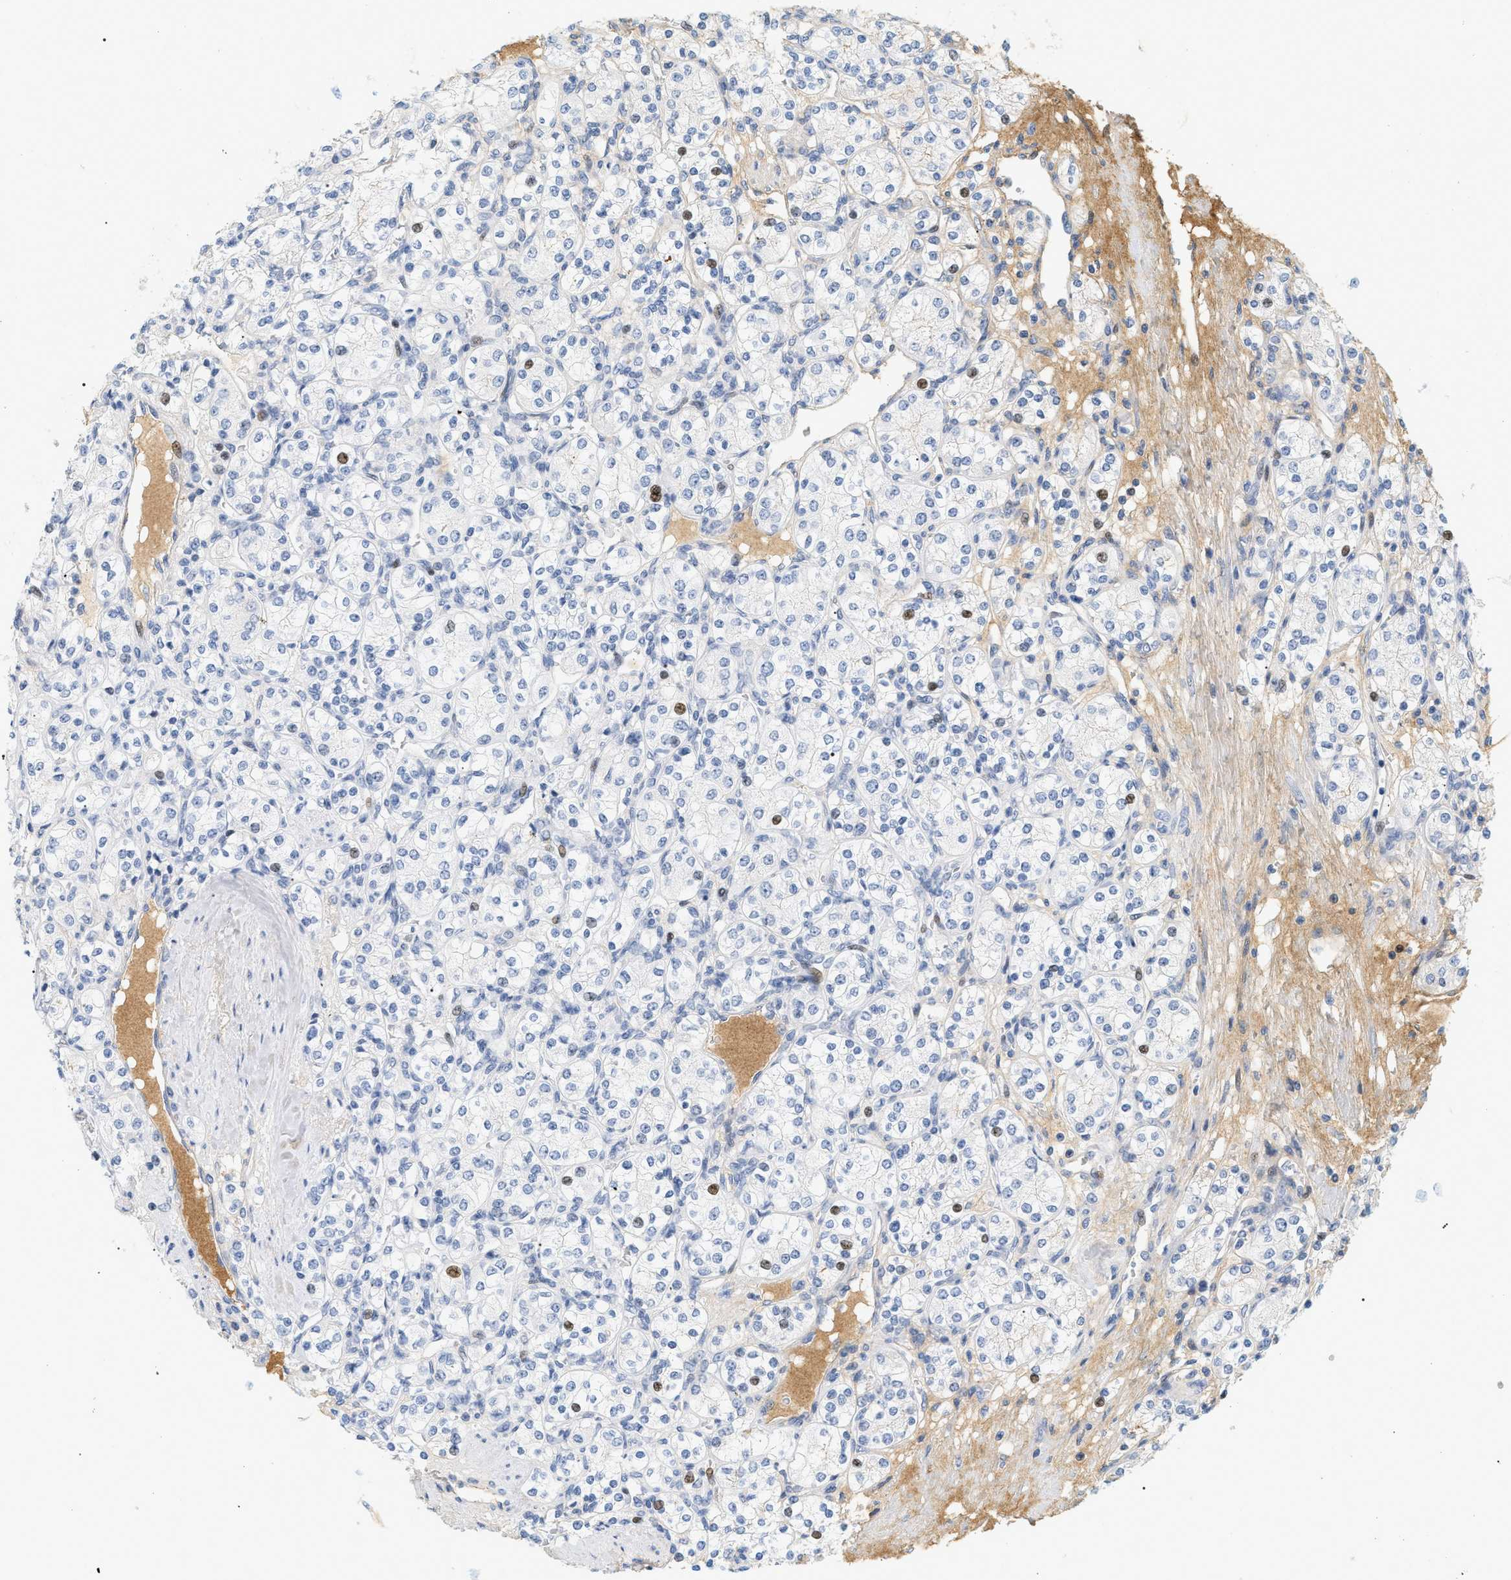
{"staining": {"intensity": "moderate", "quantity": "<25%", "location": "nuclear"}, "tissue": "renal cancer", "cell_type": "Tumor cells", "image_type": "cancer", "snomed": [{"axis": "morphology", "description": "Adenocarcinoma, NOS"}, {"axis": "topography", "description": "Kidney"}], "caption": "Immunohistochemistry (IHC) staining of adenocarcinoma (renal), which demonstrates low levels of moderate nuclear expression in about <25% of tumor cells indicating moderate nuclear protein staining. The staining was performed using DAB (brown) for protein detection and nuclei were counterstained in hematoxylin (blue).", "gene": "CFH", "patient": {"sex": "male", "age": 77}}